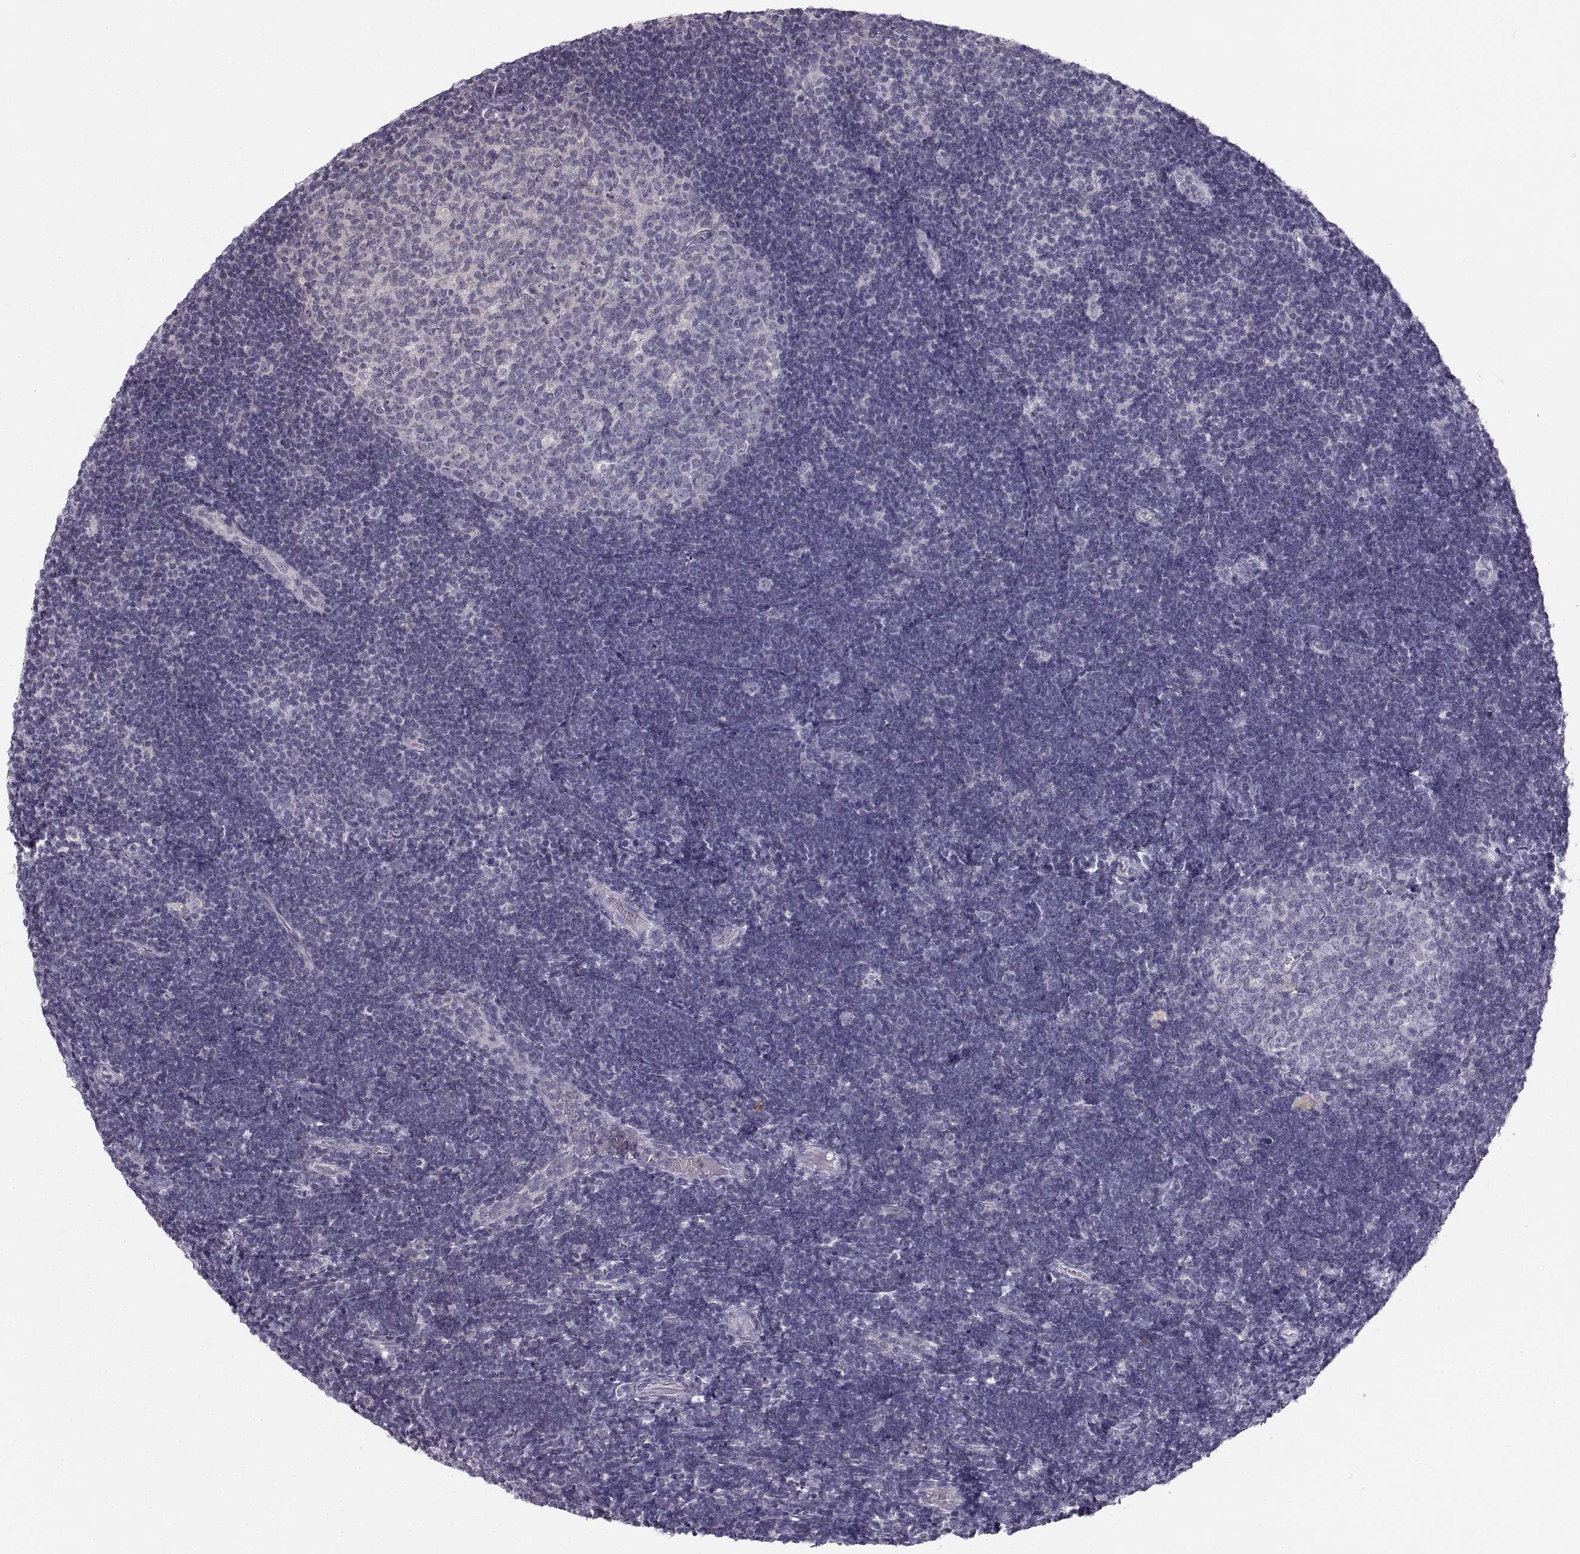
{"staining": {"intensity": "negative", "quantity": "none", "location": "none"}, "tissue": "tonsil", "cell_type": "Germinal center cells", "image_type": "normal", "snomed": [{"axis": "morphology", "description": "Normal tissue, NOS"}, {"axis": "topography", "description": "Tonsil"}], "caption": "This is an immunohistochemistry micrograph of benign tonsil. There is no positivity in germinal center cells.", "gene": "ZNF185", "patient": {"sex": "female", "age": 13}}